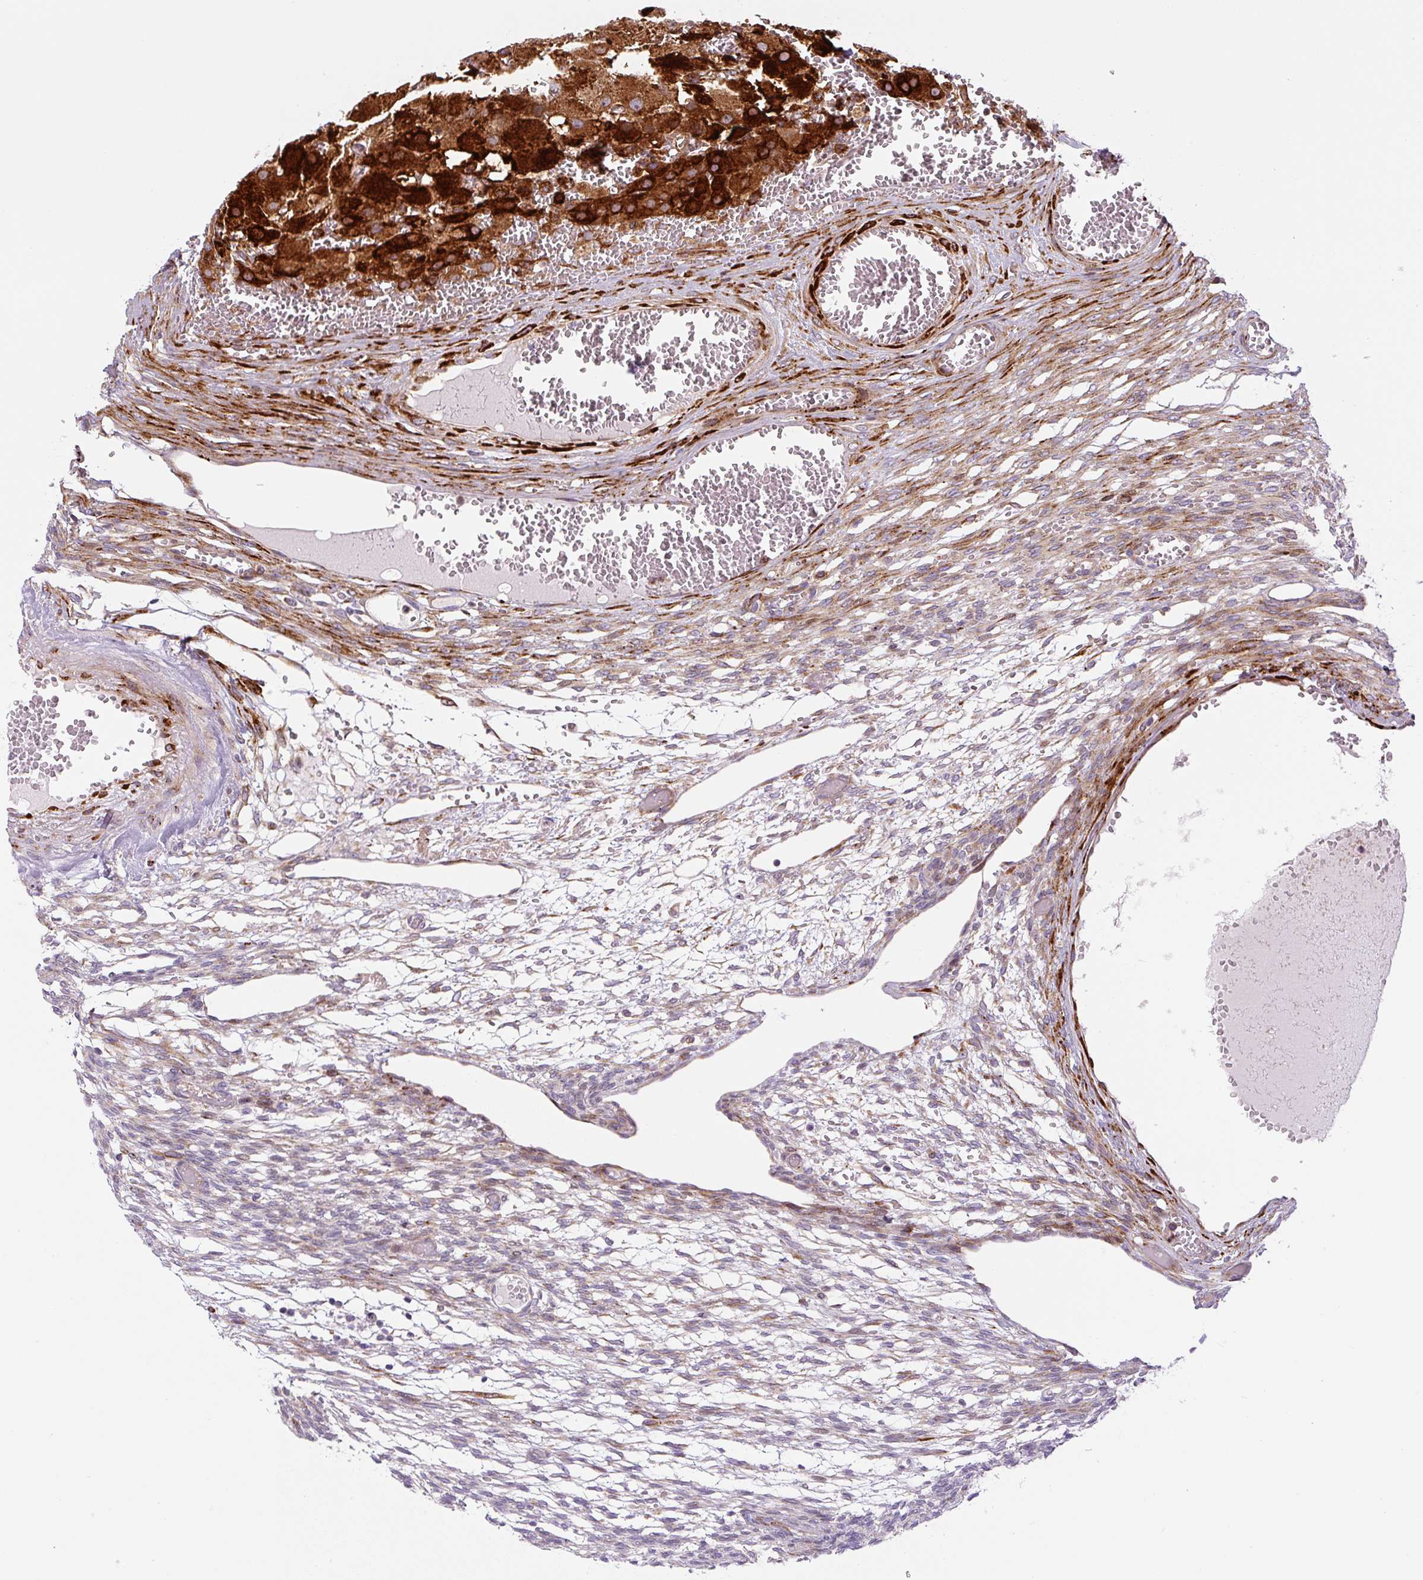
{"staining": {"intensity": "negative", "quantity": "none", "location": "none"}, "tissue": "ovary", "cell_type": "Follicle cells", "image_type": "normal", "snomed": [{"axis": "morphology", "description": "Normal tissue, NOS"}, {"axis": "topography", "description": "Ovary"}], "caption": "The histopathology image exhibits no staining of follicle cells in normal ovary.", "gene": "DISP3", "patient": {"sex": "female", "age": 67}}